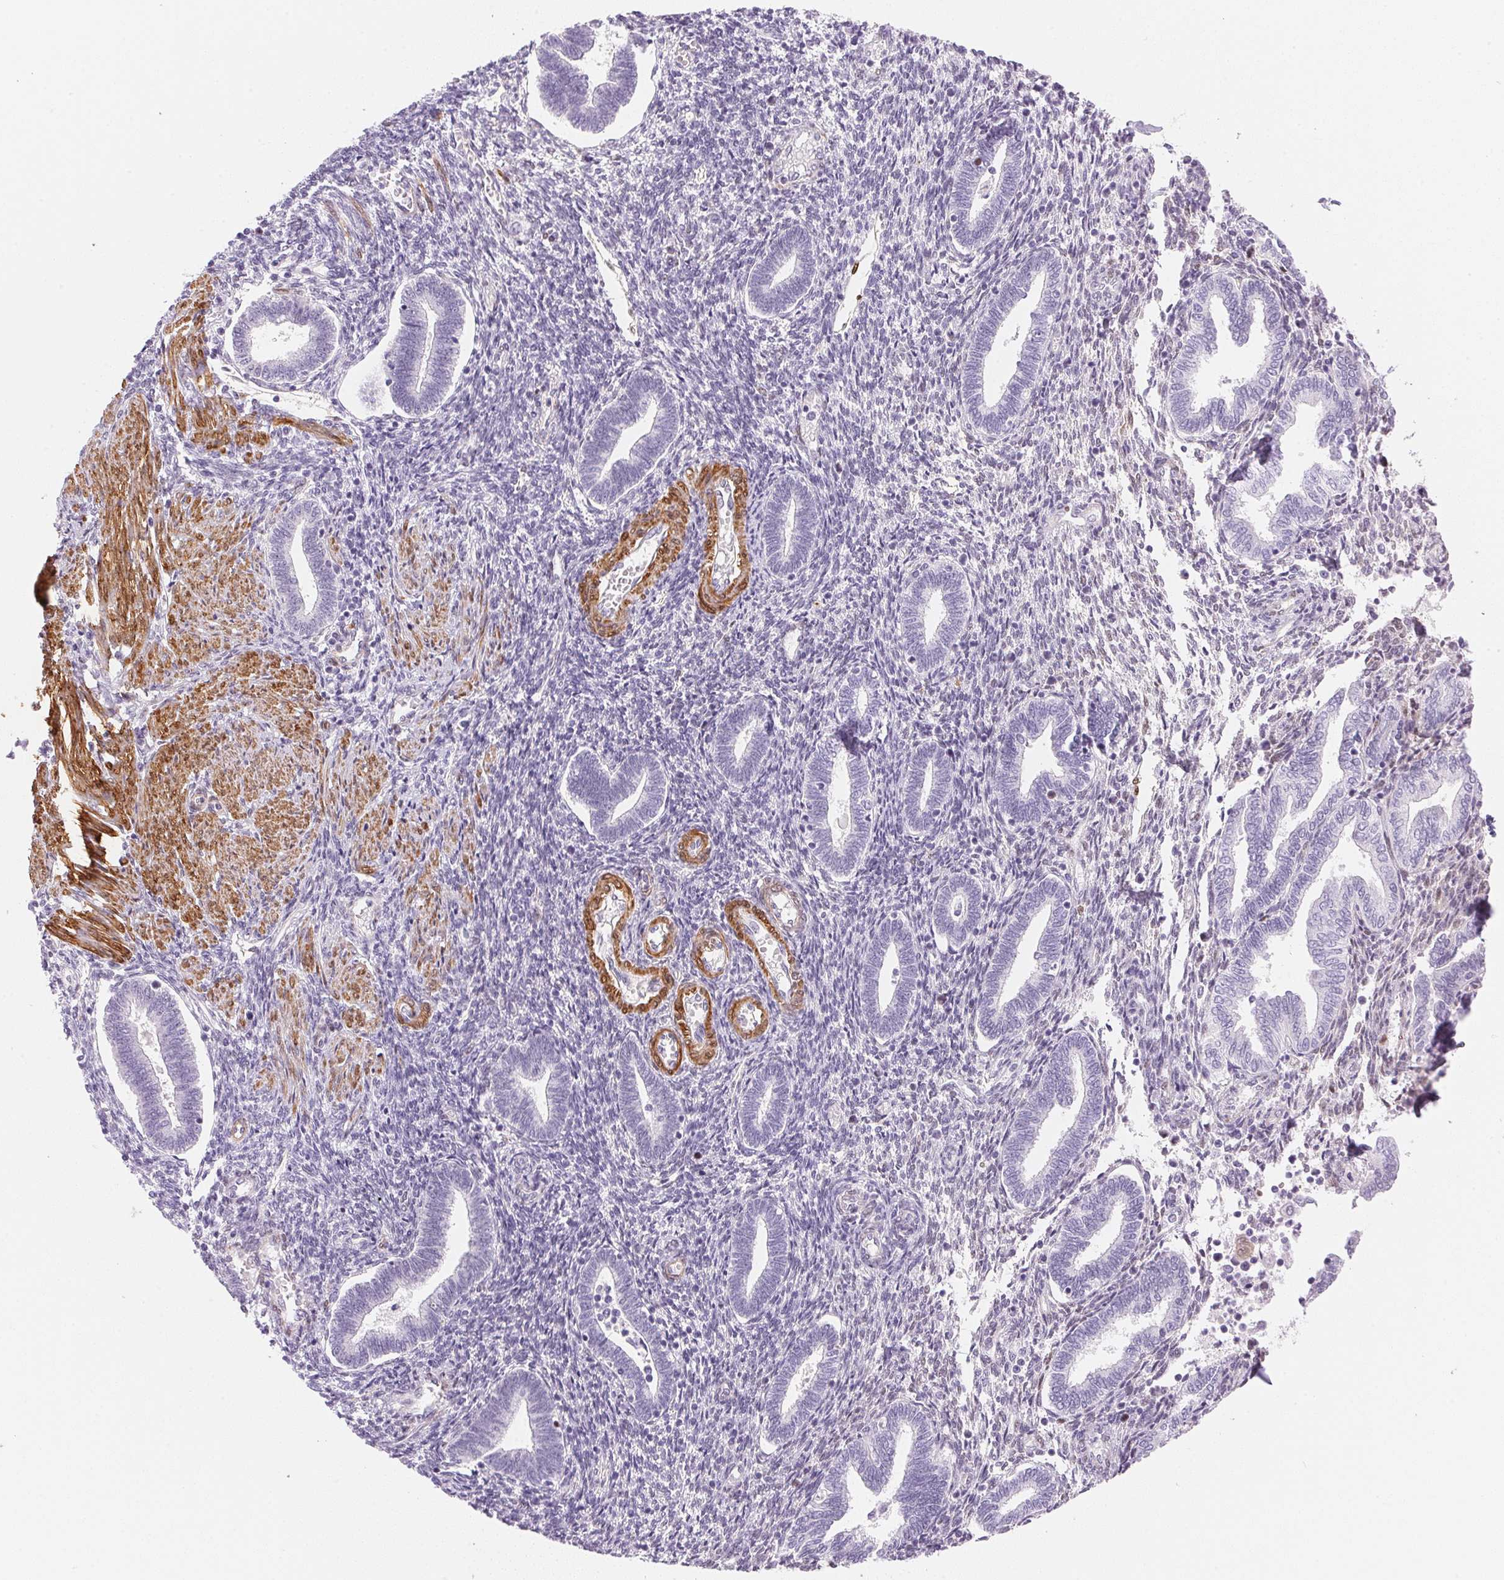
{"staining": {"intensity": "negative", "quantity": "none", "location": "none"}, "tissue": "endometrium", "cell_type": "Cells in endometrial stroma", "image_type": "normal", "snomed": [{"axis": "morphology", "description": "Normal tissue, NOS"}, {"axis": "topography", "description": "Endometrium"}], "caption": "The micrograph displays no significant staining in cells in endometrial stroma of endometrium. Brightfield microscopy of IHC stained with DAB (brown) and hematoxylin (blue), captured at high magnification.", "gene": "SMTN", "patient": {"sex": "female", "age": 42}}